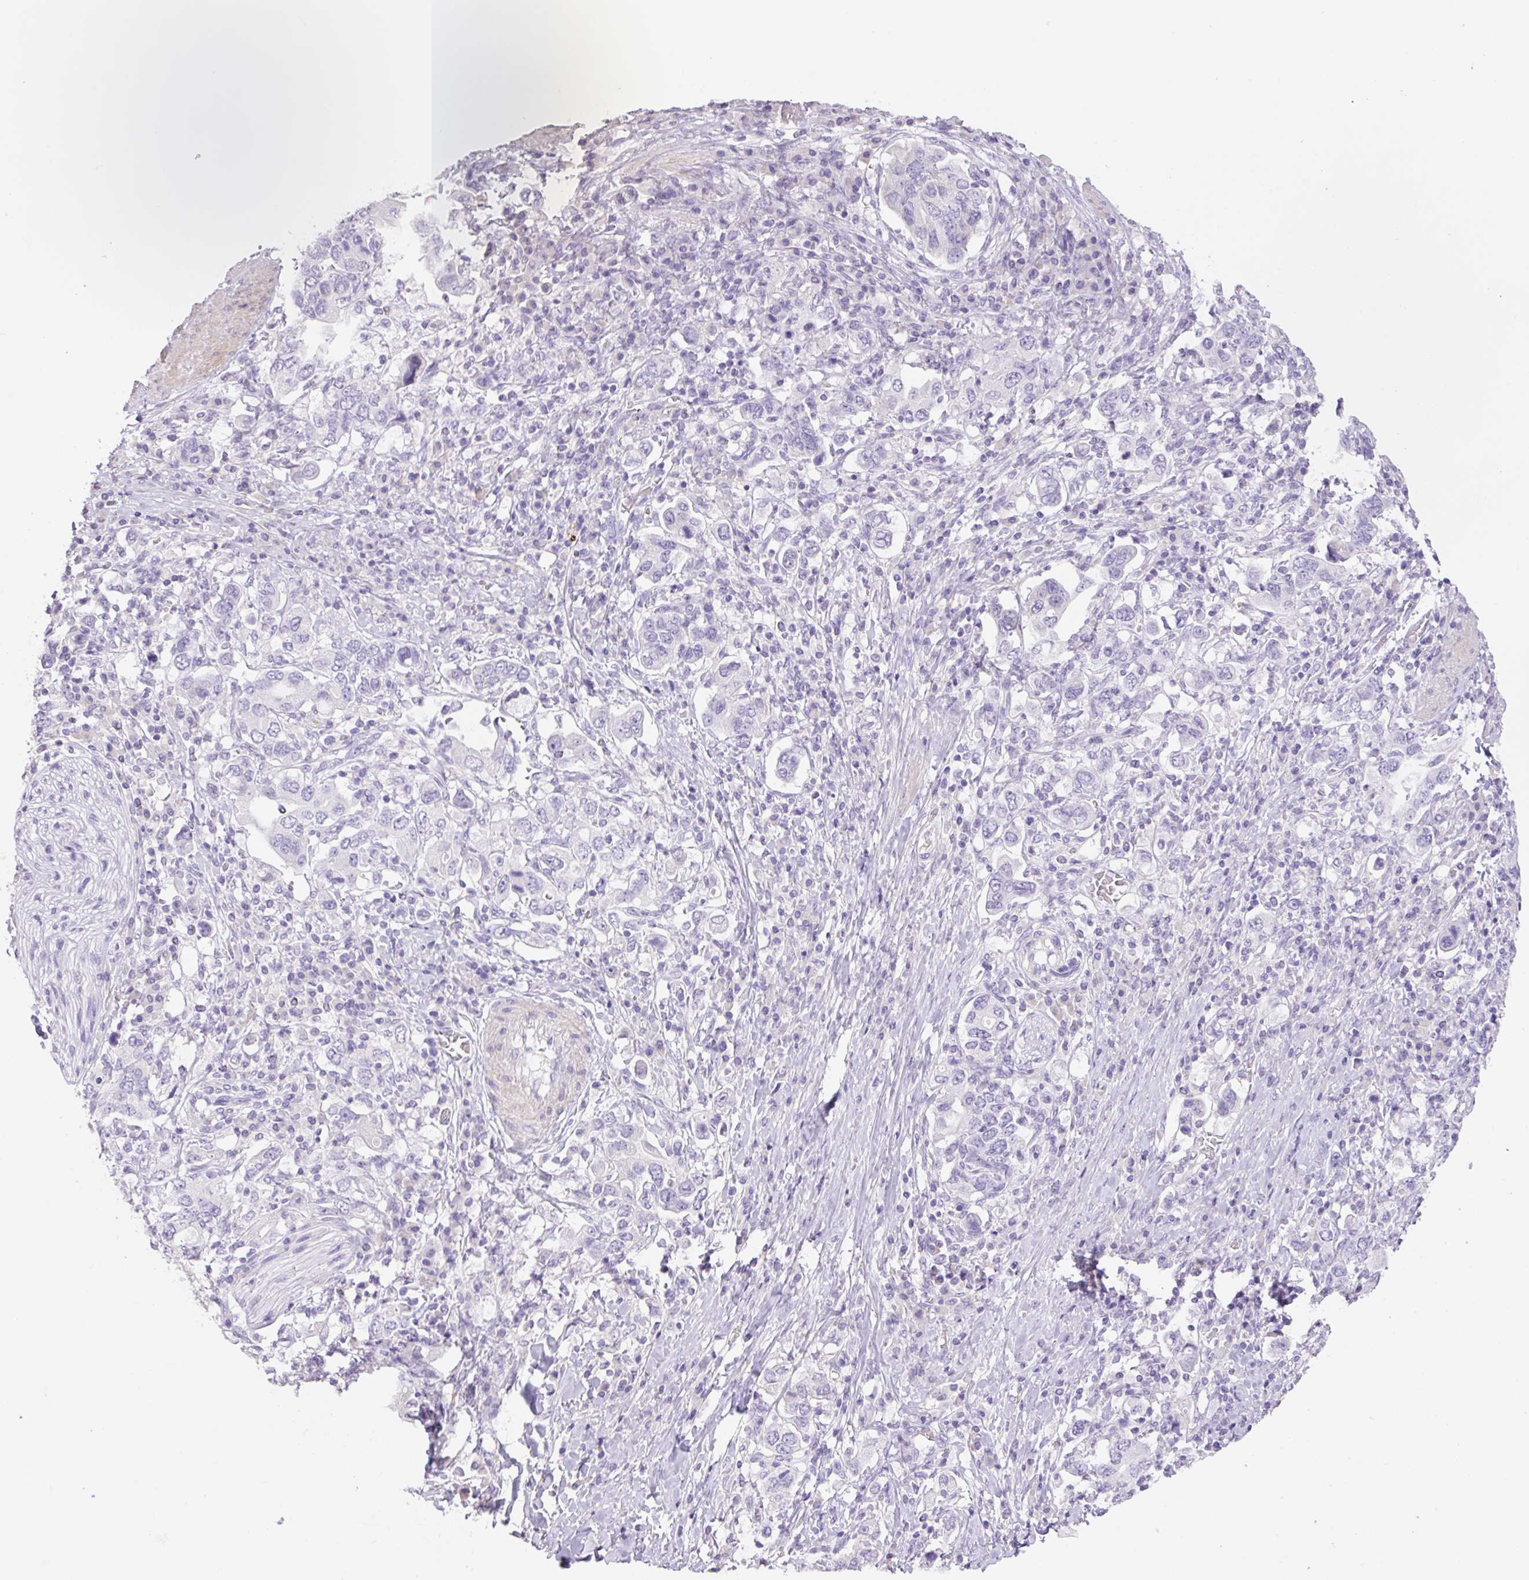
{"staining": {"intensity": "negative", "quantity": "none", "location": "none"}, "tissue": "stomach cancer", "cell_type": "Tumor cells", "image_type": "cancer", "snomed": [{"axis": "morphology", "description": "Adenocarcinoma, NOS"}, {"axis": "topography", "description": "Stomach, upper"}, {"axis": "topography", "description": "Stomach"}], "caption": "Tumor cells show no significant protein expression in stomach cancer (adenocarcinoma). (DAB immunohistochemistry (IHC), high magnification).", "gene": "HCRTR2", "patient": {"sex": "male", "age": 62}}